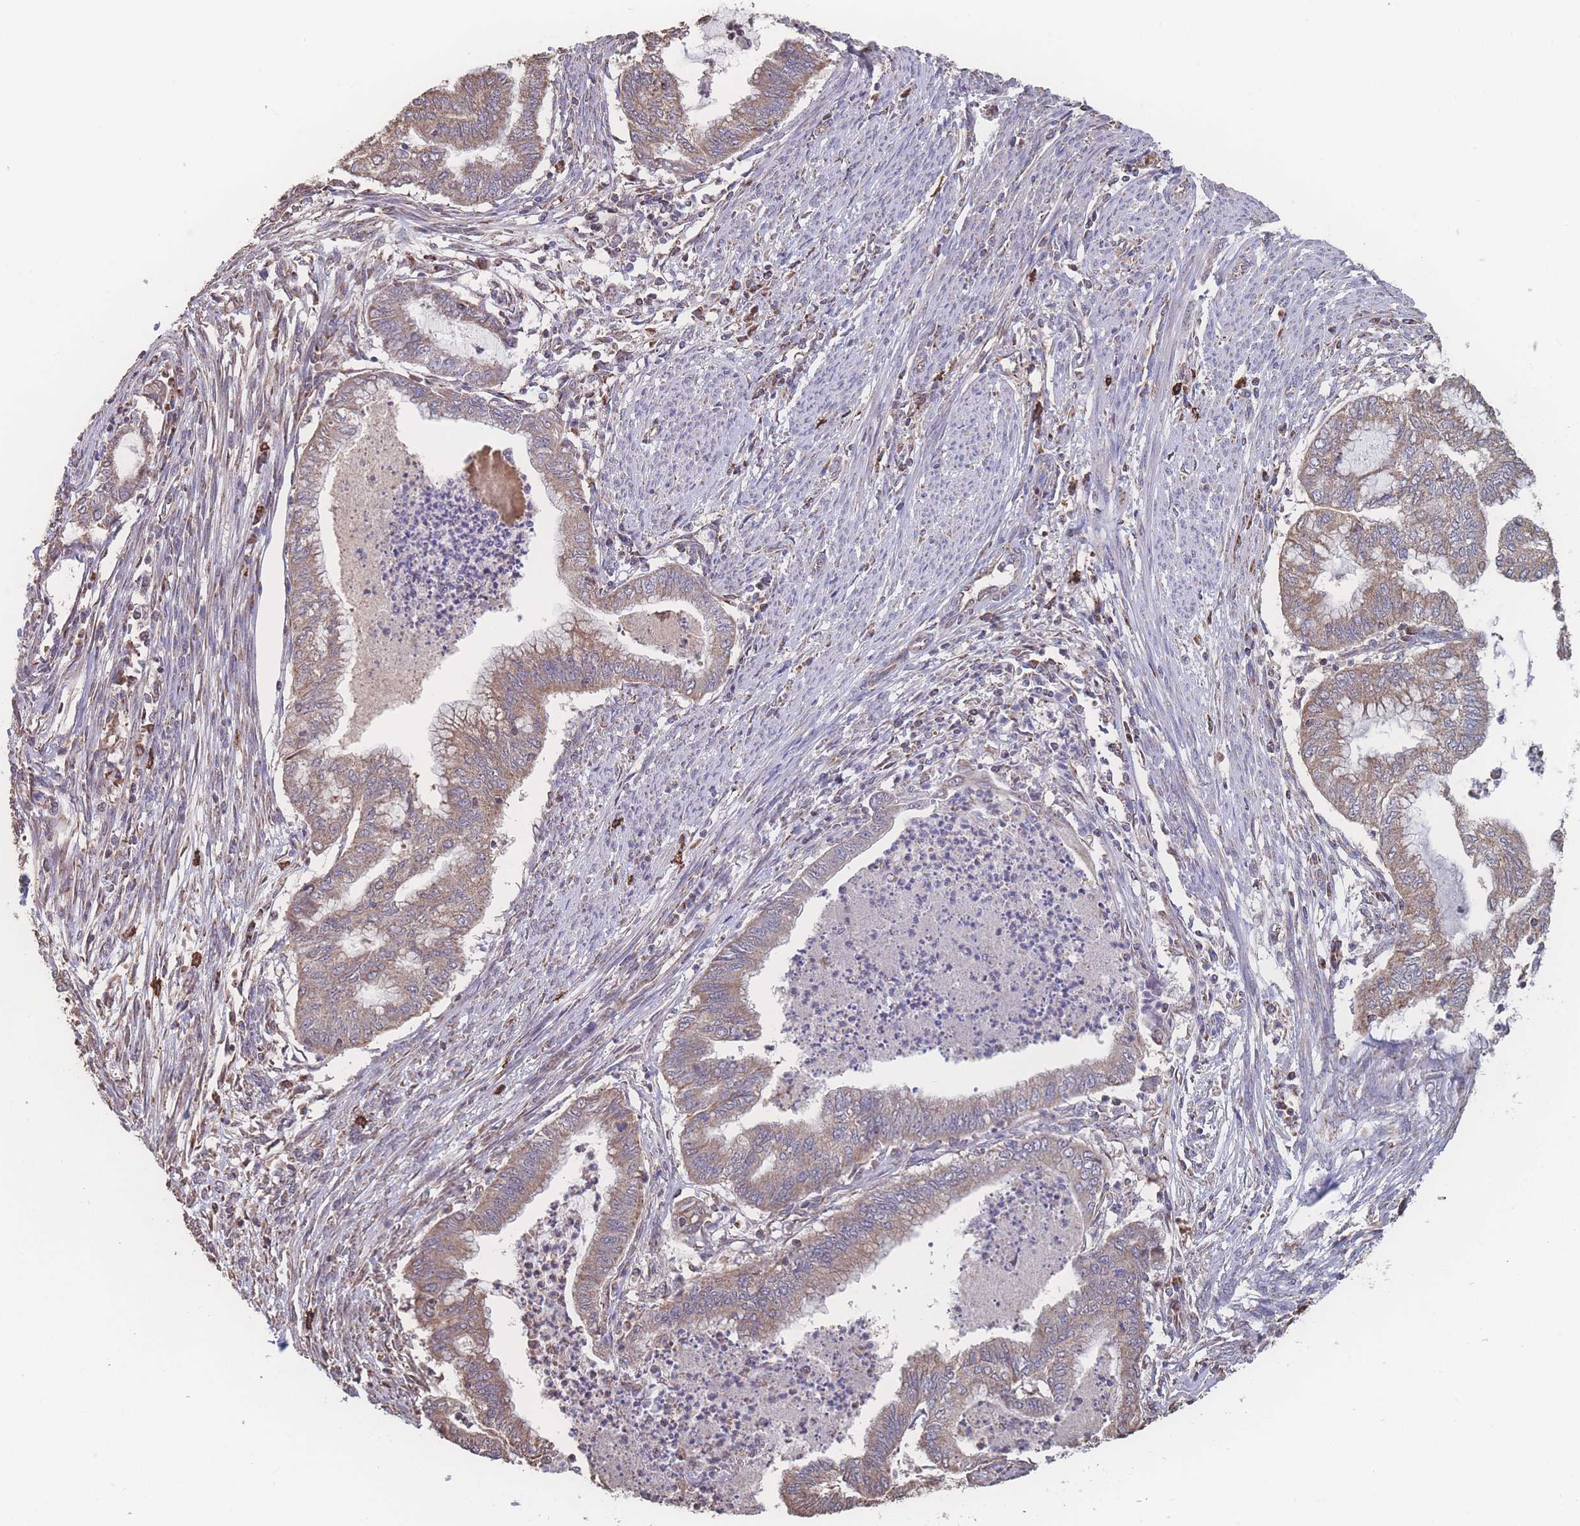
{"staining": {"intensity": "moderate", "quantity": ">75%", "location": "cytoplasmic/membranous"}, "tissue": "endometrial cancer", "cell_type": "Tumor cells", "image_type": "cancer", "snomed": [{"axis": "morphology", "description": "Adenocarcinoma, NOS"}, {"axis": "topography", "description": "Endometrium"}], "caption": "DAB immunohistochemical staining of endometrial adenocarcinoma reveals moderate cytoplasmic/membranous protein positivity in approximately >75% of tumor cells. Using DAB (brown) and hematoxylin (blue) stains, captured at high magnification using brightfield microscopy.", "gene": "SGSM3", "patient": {"sex": "female", "age": 79}}